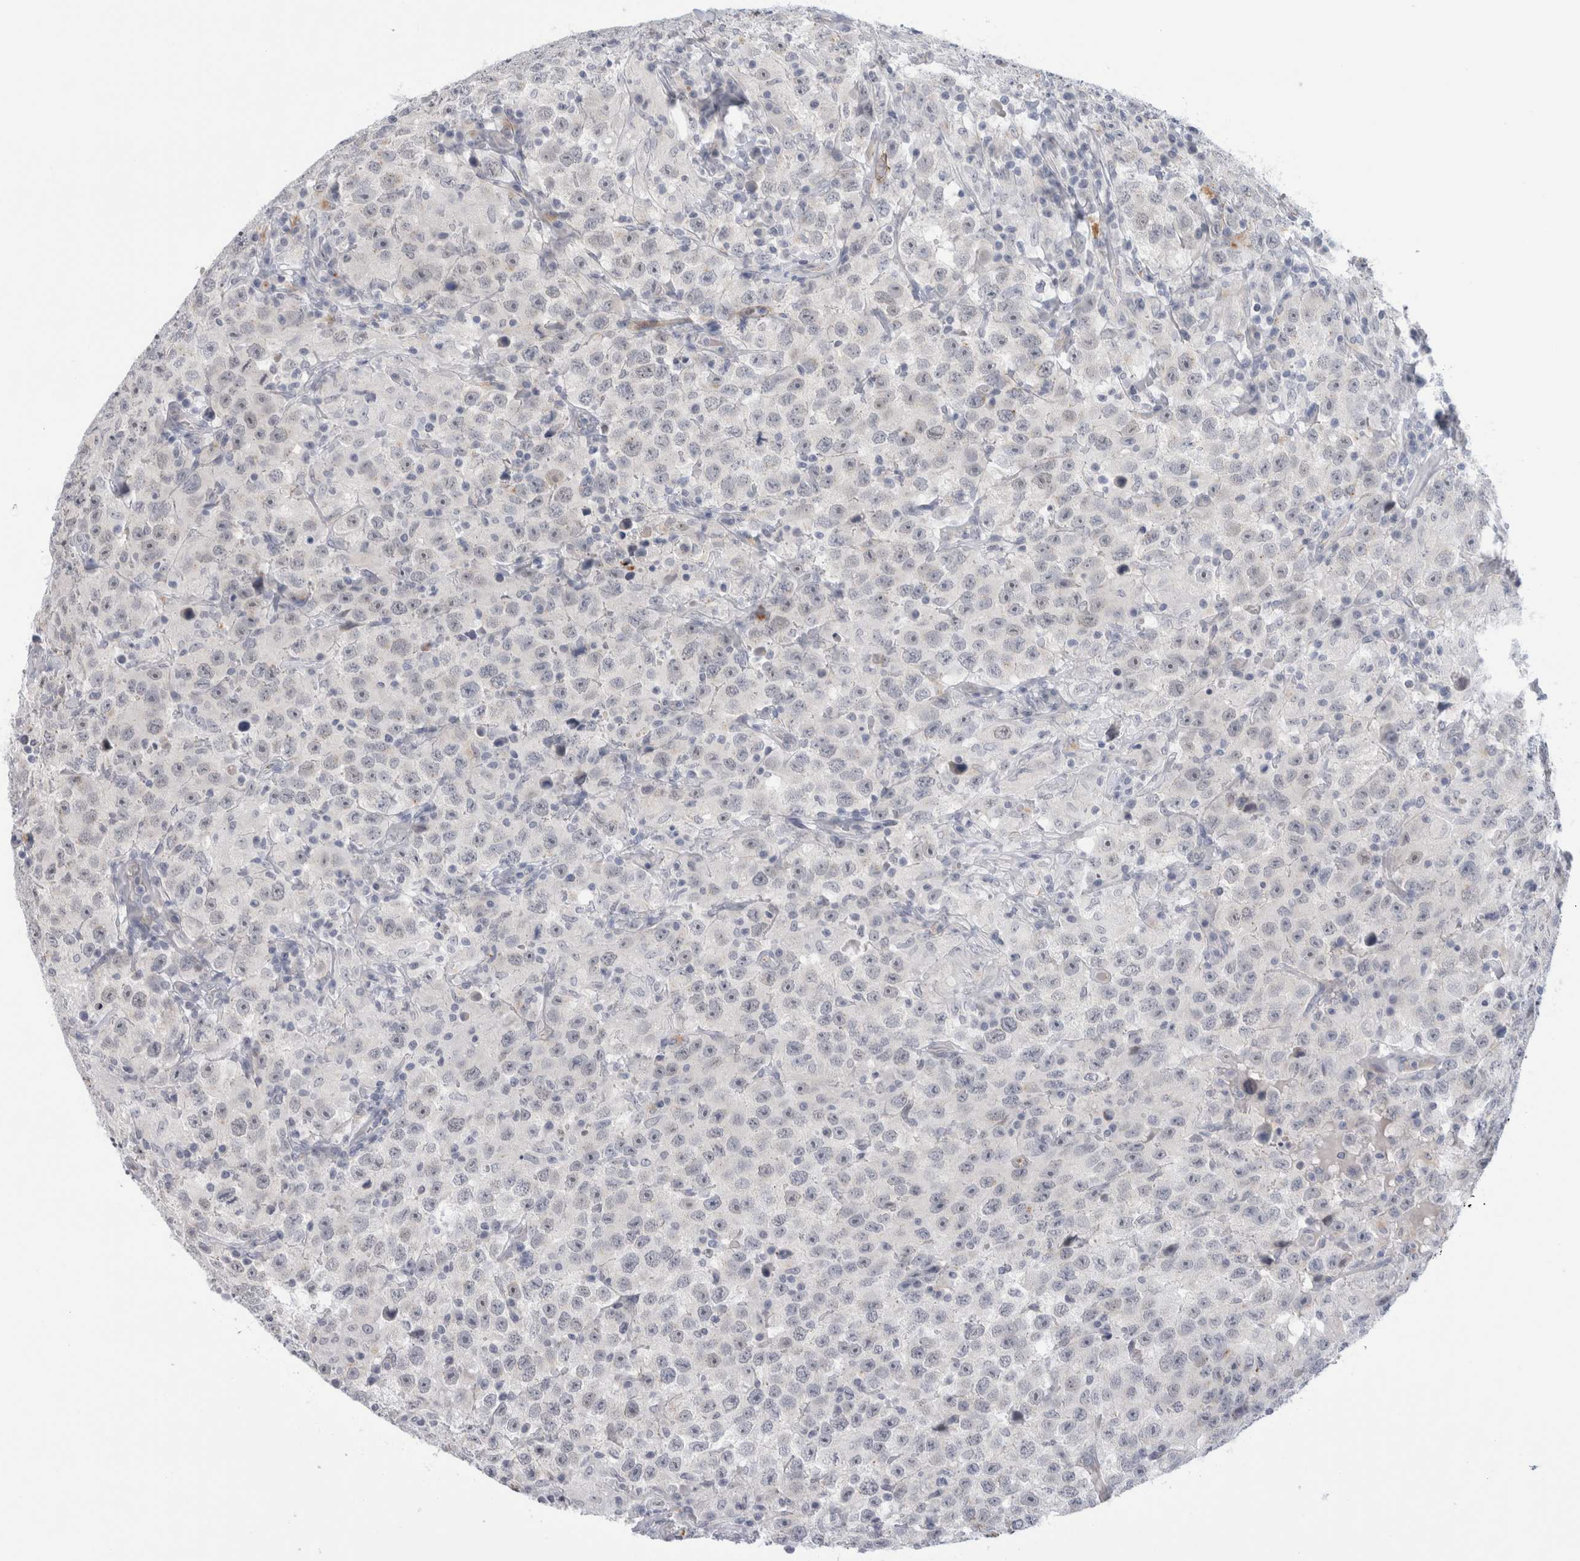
{"staining": {"intensity": "negative", "quantity": "none", "location": "none"}, "tissue": "testis cancer", "cell_type": "Tumor cells", "image_type": "cancer", "snomed": [{"axis": "morphology", "description": "Seminoma, NOS"}, {"axis": "topography", "description": "Testis"}], "caption": "Photomicrograph shows no protein expression in tumor cells of testis cancer tissue.", "gene": "ANKMY1", "patient": {"sex": "male", "age": 41}}